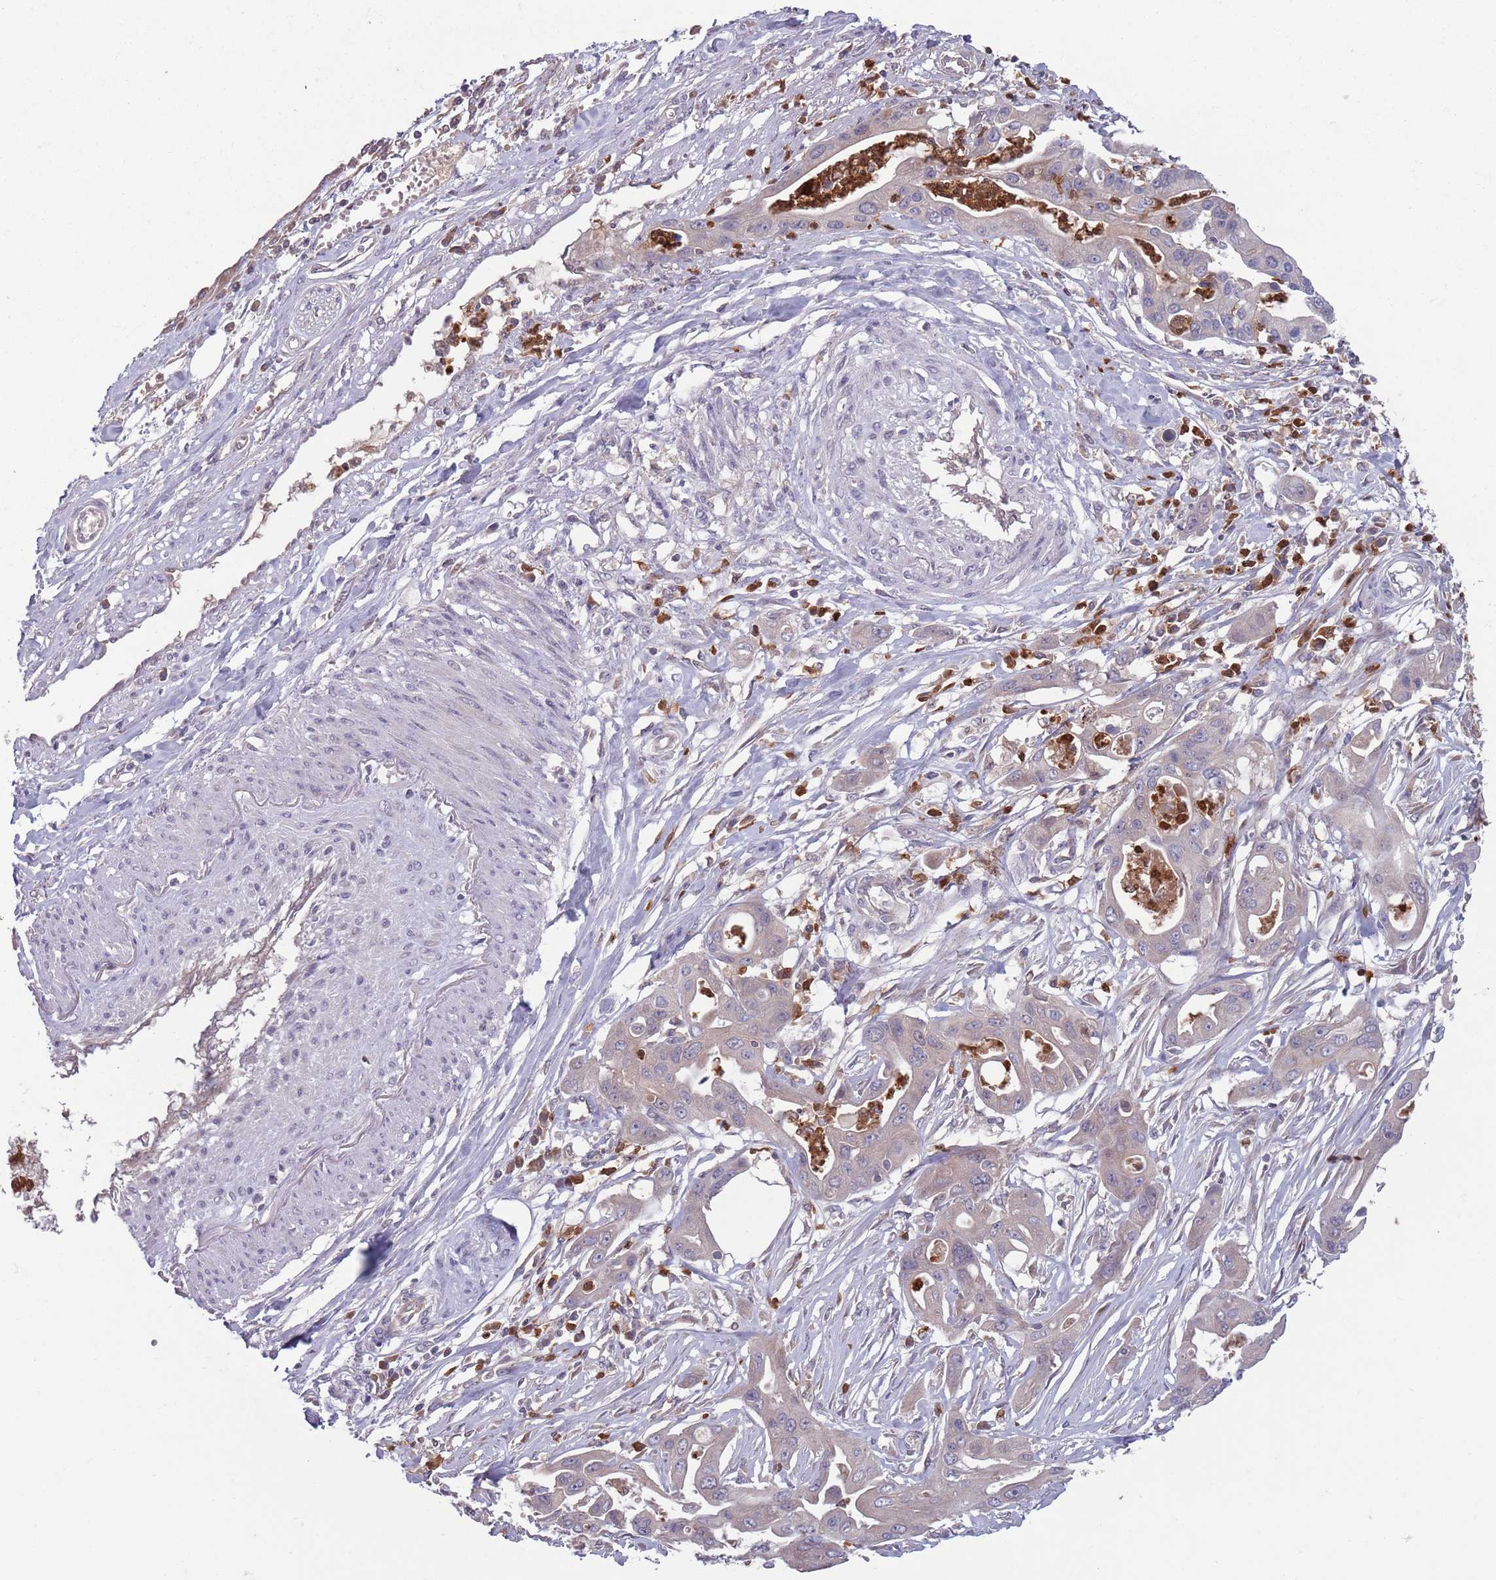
{"staining": {"intensity": "negative", "quantity": "none", "location": "none"}, "tissue": "ovarian cancer", "cell_type": "Tumor cells", "image_type": "cancer", "snomed": [{"axis": "morphology", "description": "Cystadenocarcinoma, mucinous, NOS"}, {"axis": "topography", "description": "Ovary"}], "caption": "The immunohistochemistry (IHC) image has no significant staining in tumor cells of mucinous cystadenocarcinoma (ovarian) tissue.", "gene": "TYW1", "patient": {"sex": "female", "age": 70}}